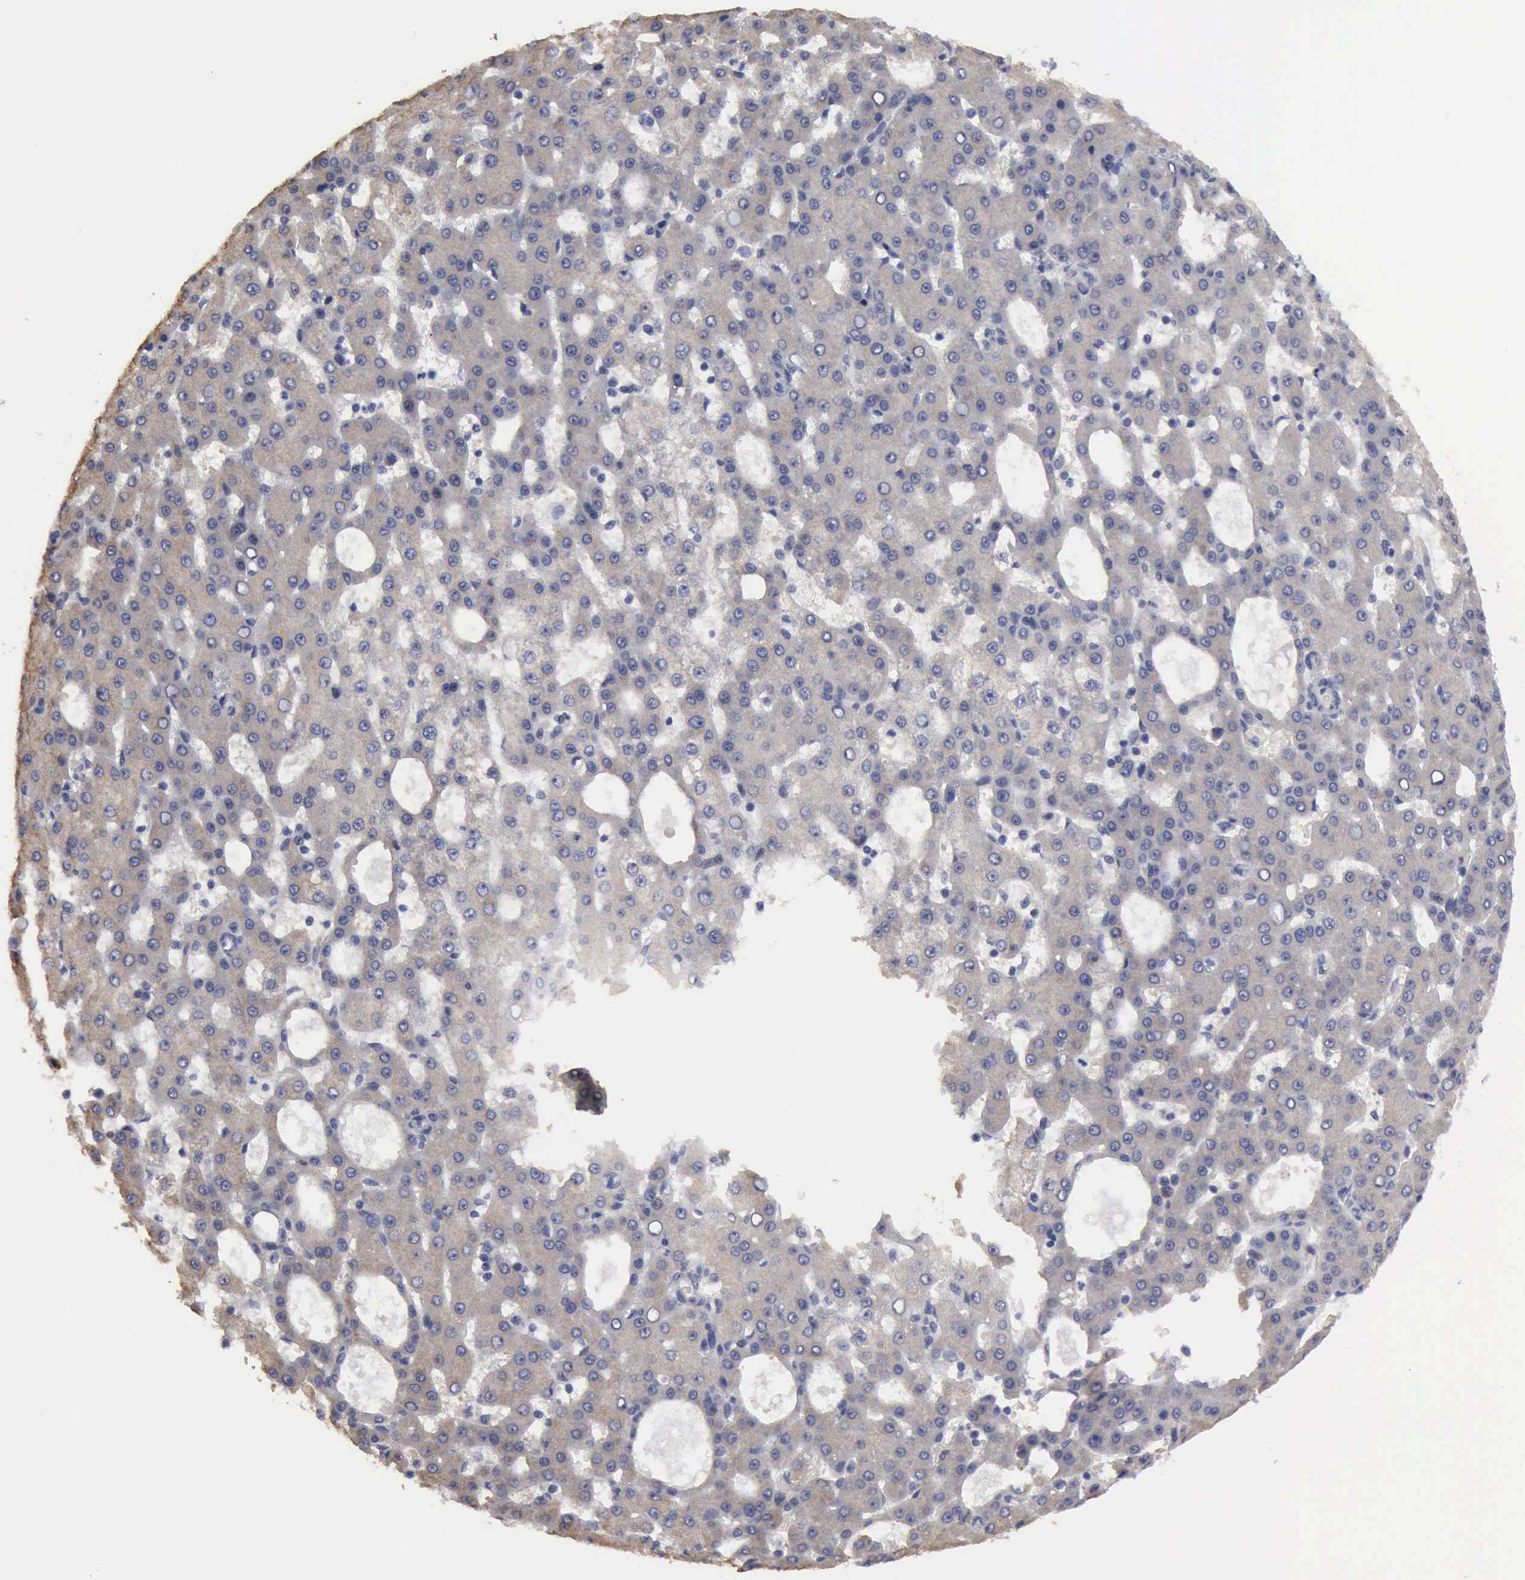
{"staining": {"intensity": "negative", "quantity": "none", "location": "none"}, "tissue": "liver cancer", "cell_type": "Tumor cells", "image_type": "cancer", "snomed": [{"axis": "morphology", "description": "Carcinoma, Hepatocellular, NOS"}, {"axis": "topography", "description": "Liver"}], "caption": "Tumor cells show no significant protein positivity in liver cancer.", "gene": "TXLNG", "patient": {"sex": "male", "age": 47}}